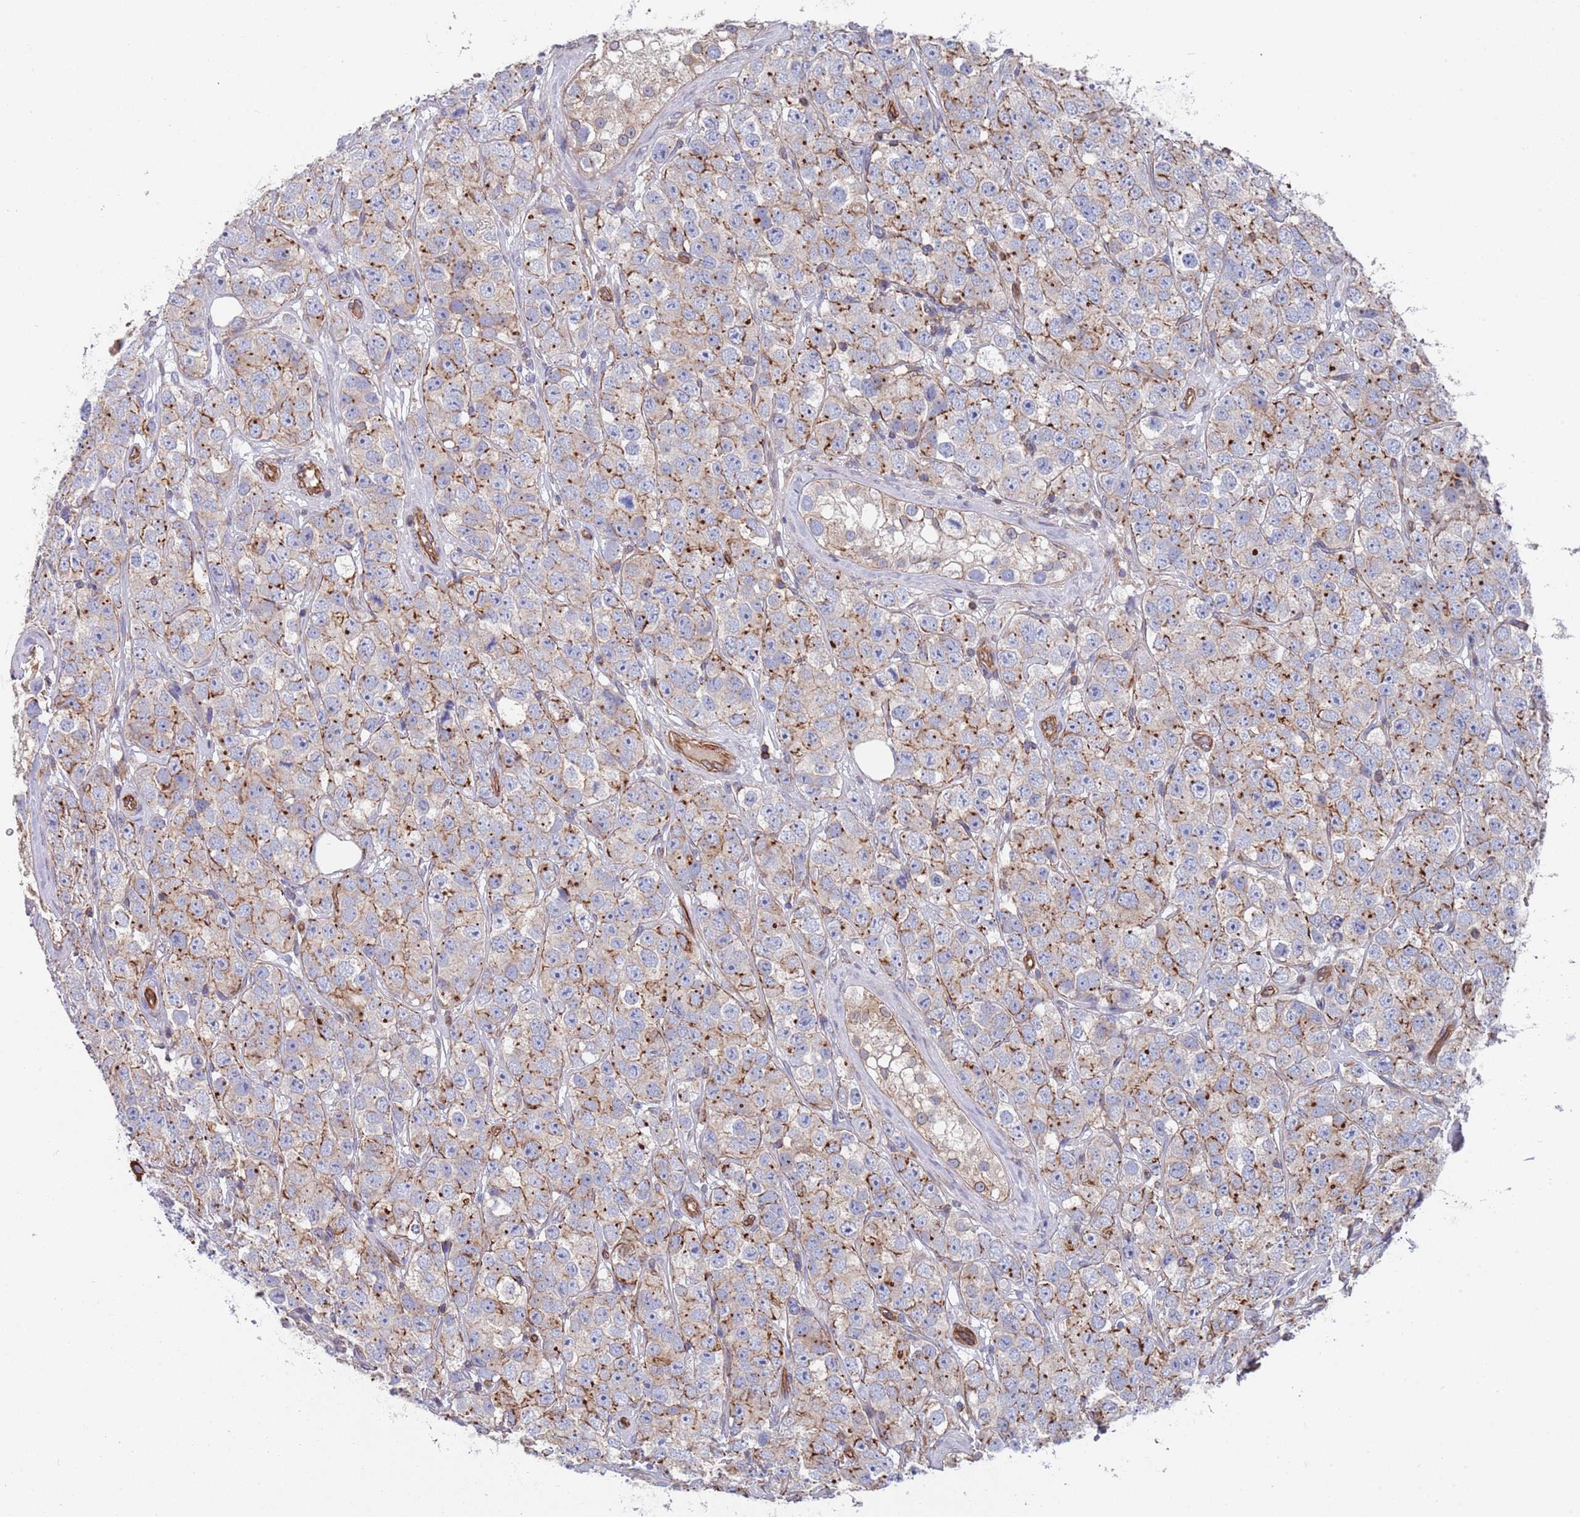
{"staining": {"intensity": "moderate", "quantity": "<25%", "location": "cytoplasmic/membranous"}, "tissue": "testis cancer", "cell_type": "Tumor cells", "image_type": "cancer", "snomed": [{"axis": "morphology", "description": "Seminoma, NOS"}, {"axis": "topography", "description": "Testis"}], "caption": "Testis cancer (seminoma) stained with a protein marker shows moderate staining in tumor cells.", "gene": "JAKMIP2", "patient": {"sex": "male", "age": 28}}